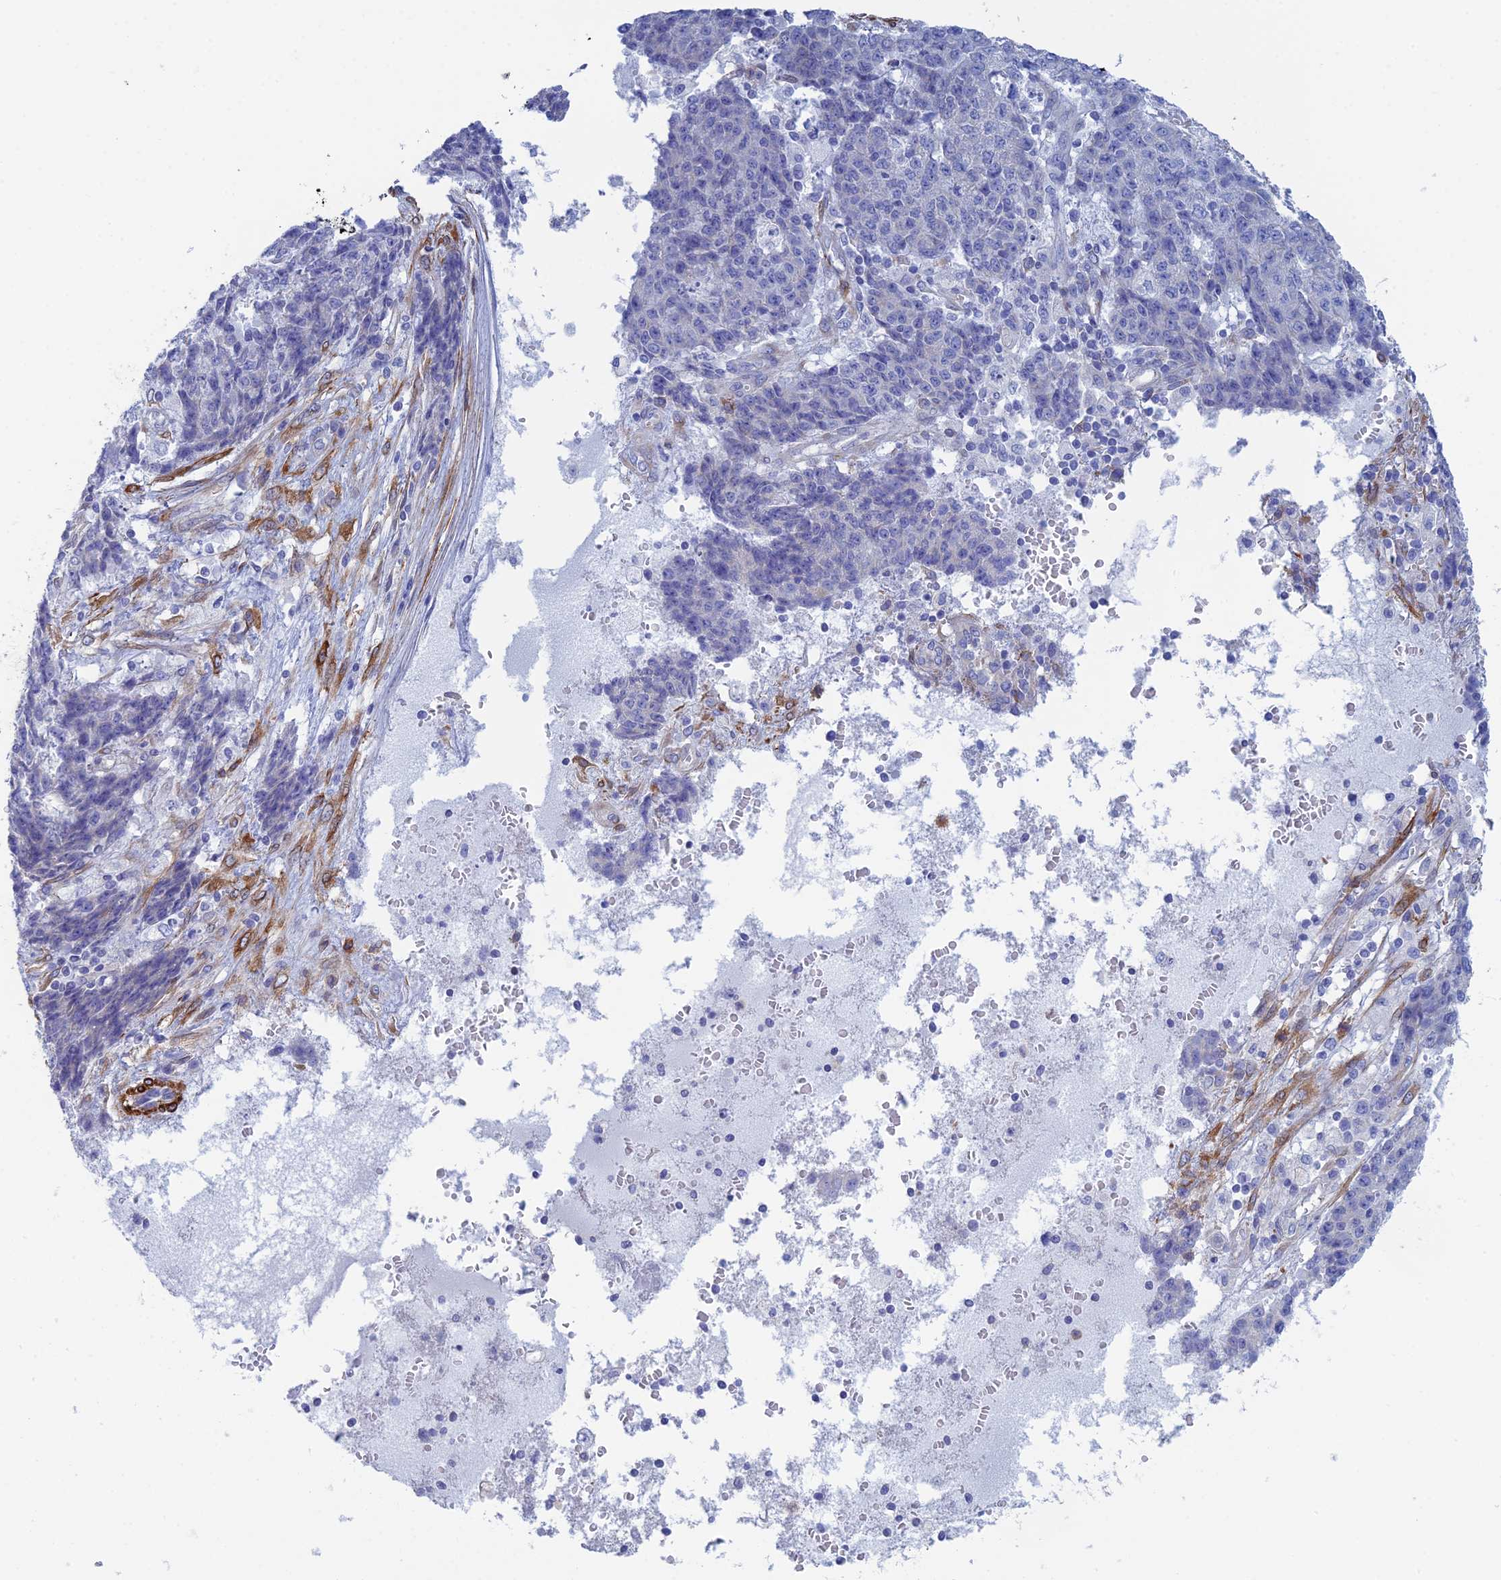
{"staining": {"intensity": "negative", "quantity": "none", "location": "none"}, "tissue": "ovarian cancer", "cell_type": "Tumor cells", "image_type": "cancer", "snomed": [{"axis": "morphology", "description": "Carcinoma, endometroid"}, {"axis": "topography", "description": "Ovary"}], "caption": "Tumor cells show no significant positivity in endometroid carcinoma (ovarian).", "gene": "PCDHA8", "patient": {"sex": "female", "age": 42}}